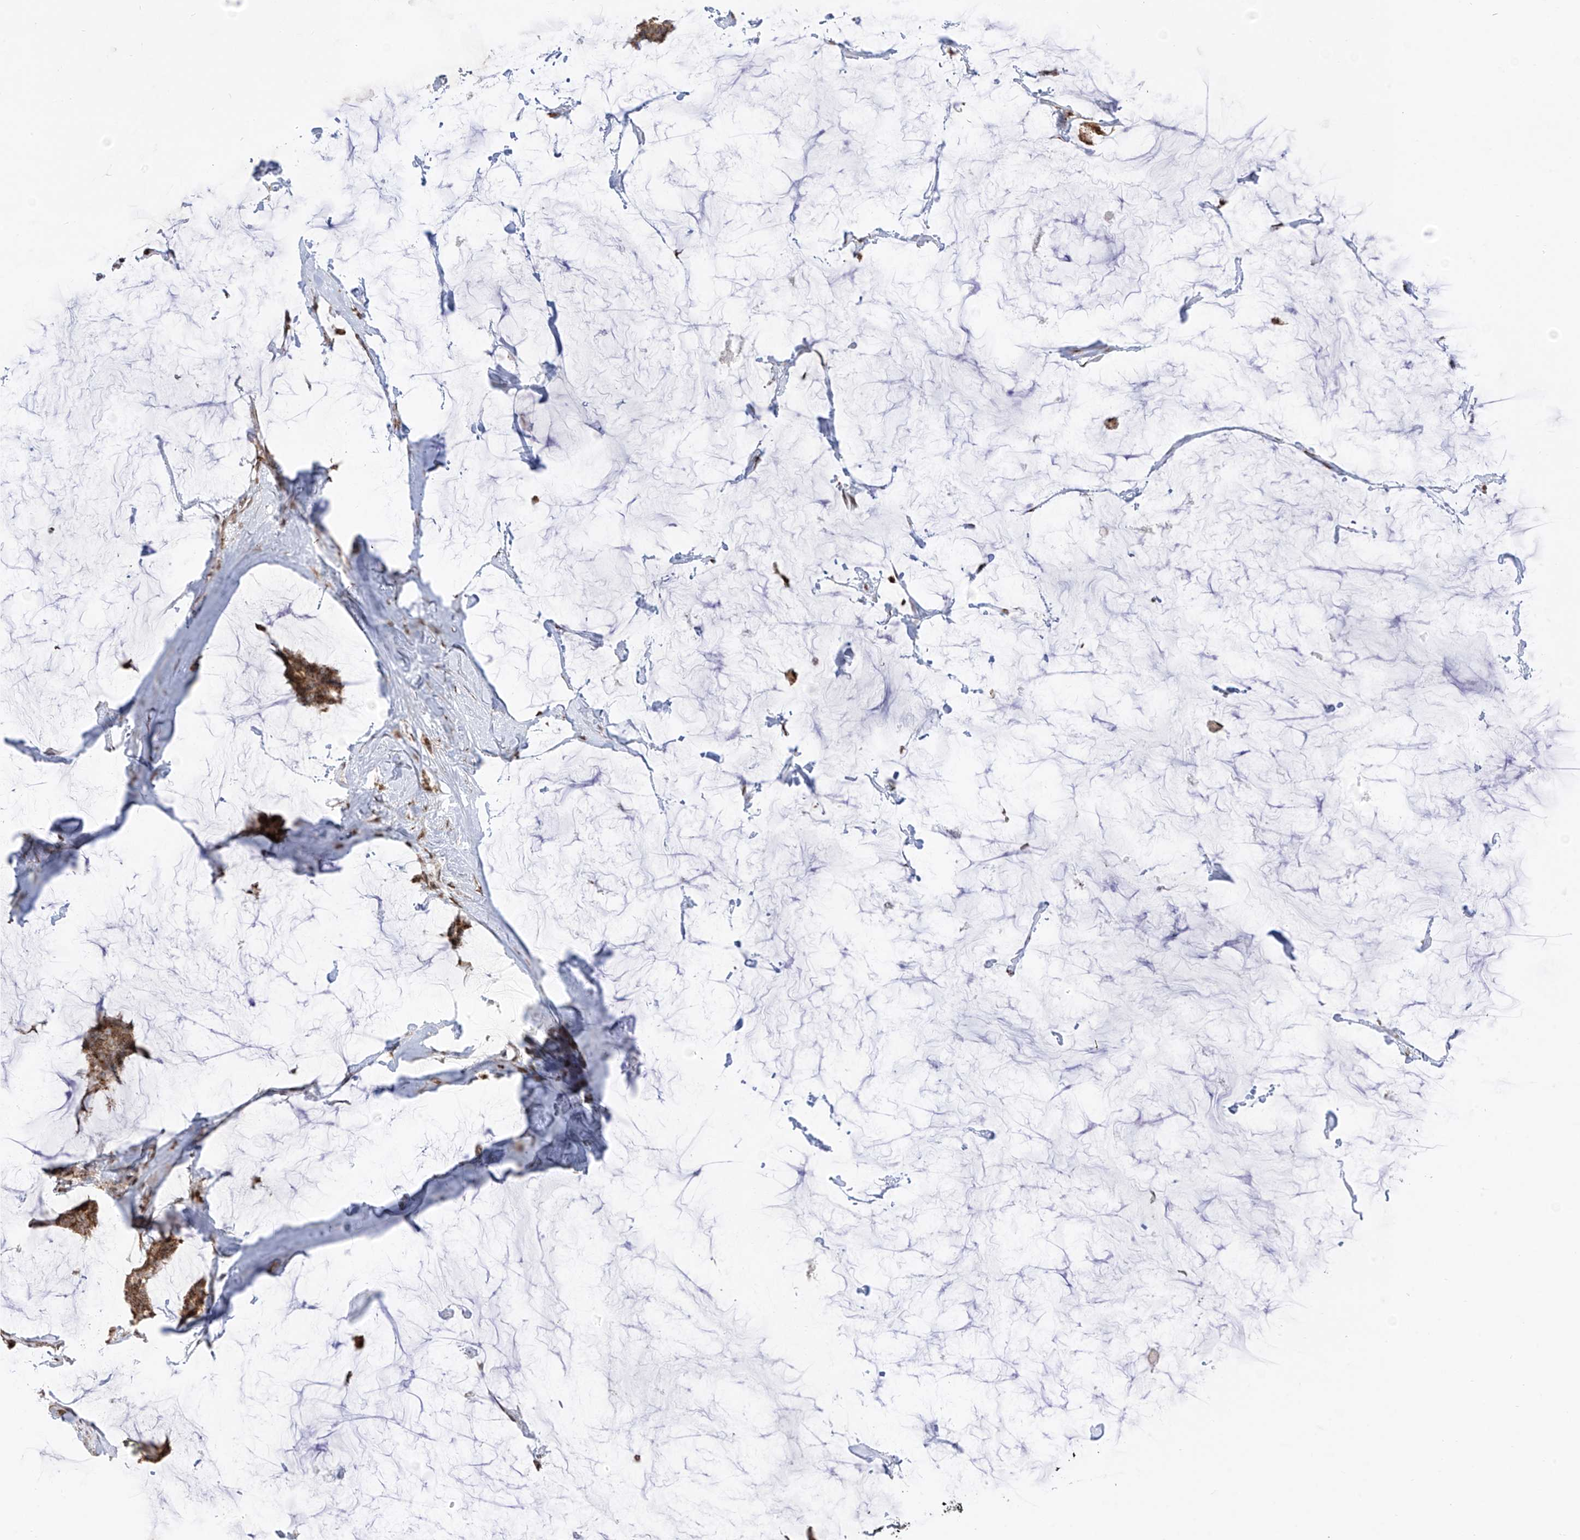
{"staining": {"intensity": "moderate", "quantity": ">75%", "location": "cytoplasmic/membranous"}, "tissue": "breast cancer", "cell_type": "Tumor cells", "image_type": "cancer", "snomed": [{"axis": "morphology", "description": "Duct carcinoma"}, {"axis": "topography", "description": "Breast"}], "caption": "Breast intraductal carcinoma tissue exhibits moderate cytoplasmic/membranous staining in approximately >75% of tumor cells, visualized by immunohistochemistry.", "gene": "ZBTB8A", "patient": {"sex": "female", "age": 93}}